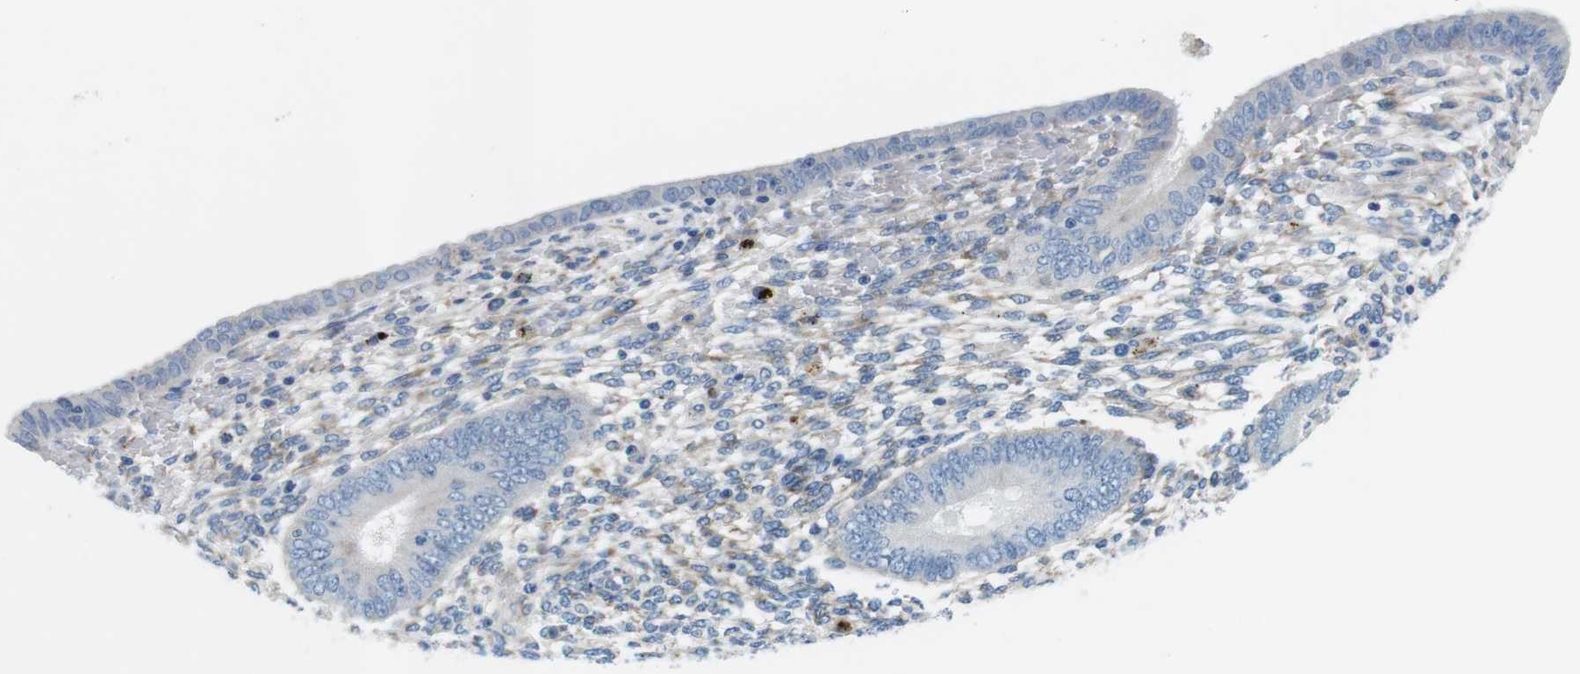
{"staining": {"intensity": "weak", "quantity": "<25%", "location": "cytoplasmic/membranous"}, "tissue": "endometrium", "cell_type": "Cells in endometrial stroma", "image_type": "normal", "snomed": [{"axis": "morphology", "description": "Normal tissue, NOS"}, {"axis": "topography", "description": "Endometrium"}], "caption": "Immunohistochemistry (IHC) image of unremarkable human endometrium stained for a protein (brown), which exhibits no positivity in cells in endometrial stroma.", "gene": "EMP2", "patient": {"sex": "female", "age": 42}}